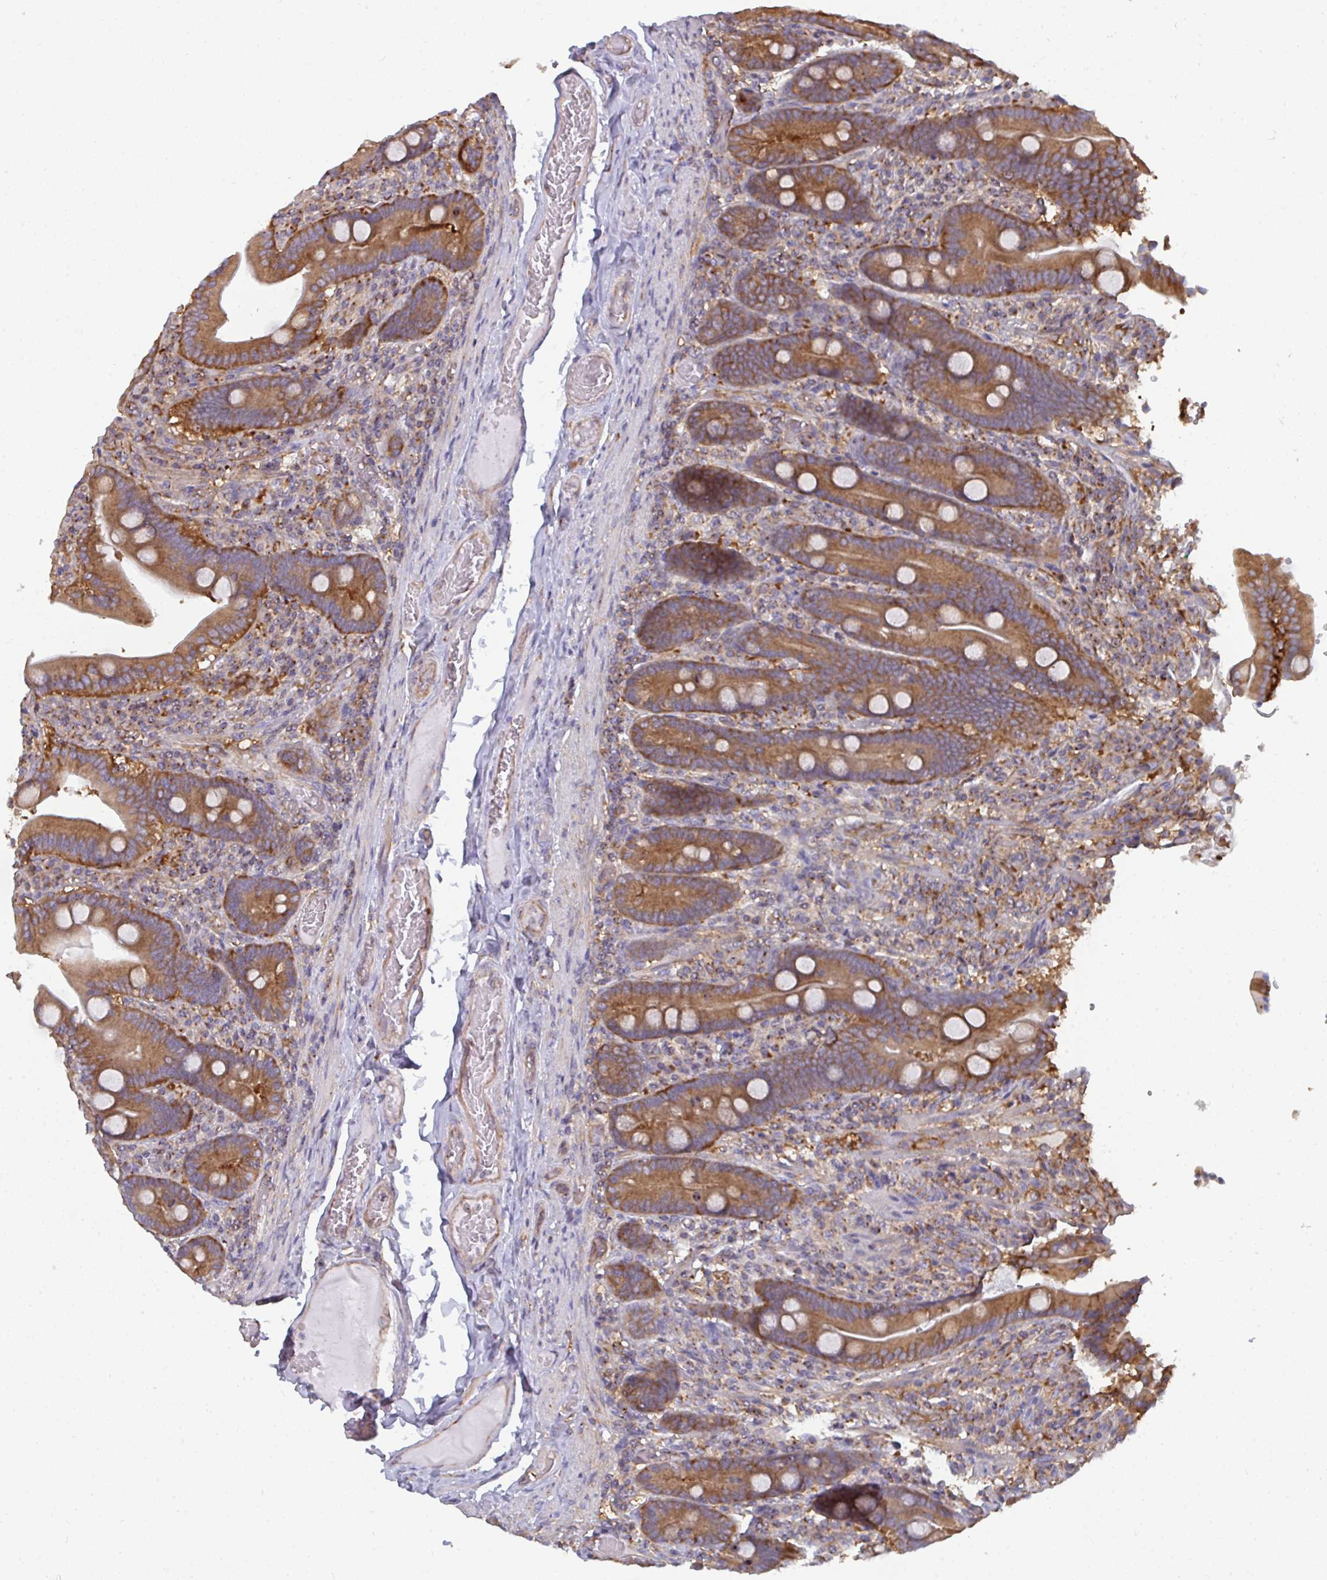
{"staining": {"intensity": "moderate", "quantity": ">75%", "location": "cytoplasmic/membranous"}, "tissue": "duodenum", "cell_type": "Glandular cells", "image_type": "normal", "snomed": [{"axis": "morphology", "description": "Normal tissue, NOS"}, {"axis": "topography", "description": "Duodenum"}], "caption": "Immunohistochemical staining of normal human duodenum demonstrates moderate cytoplasmic/membranous protein expression in approximately >75% of glandular cells. The staining is performed using DAB (3,3'-diaminobenzidine) brown chromogen to label protein expression. The nuclei are counter-stained blue using hematoxylin.", "gene": "DYNC1I2", "patient": {"sex": "female", "age": 62}}